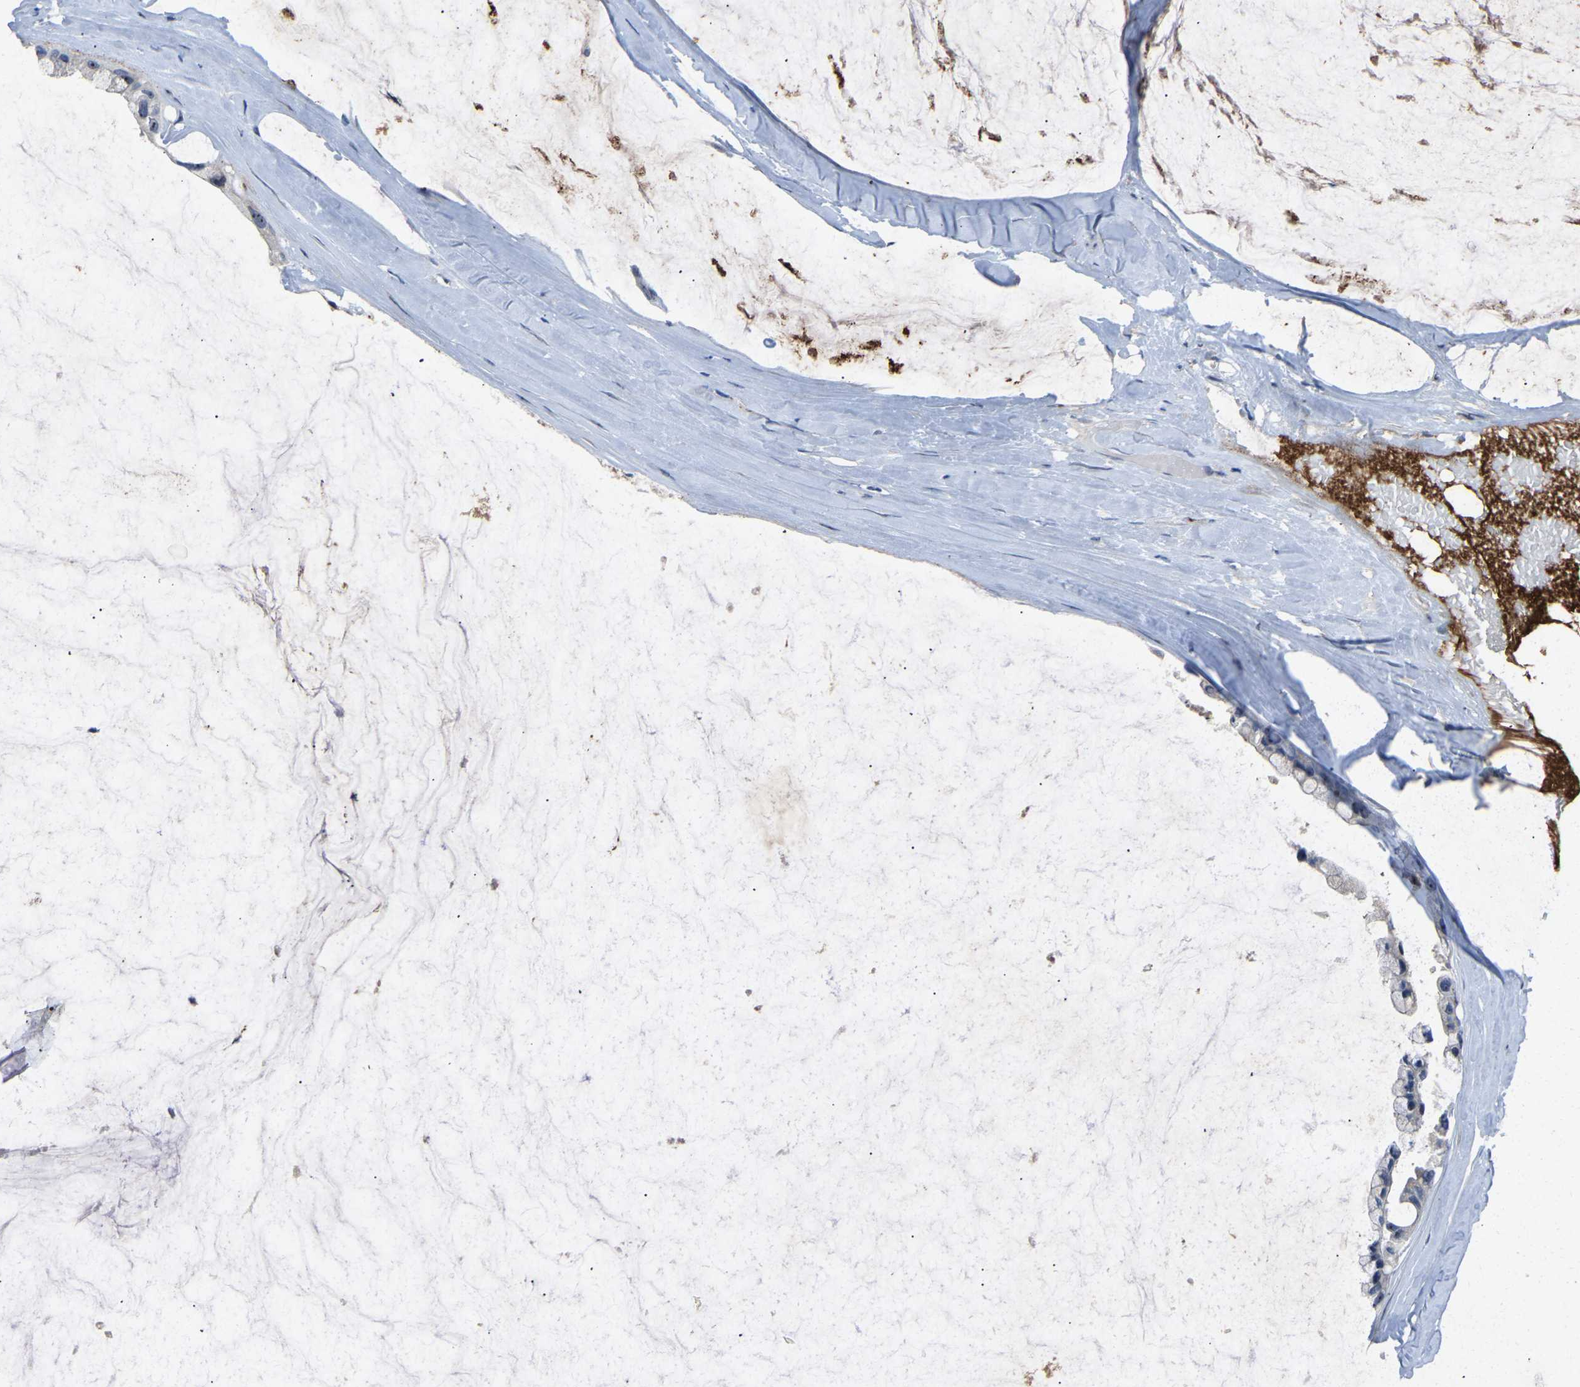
{"staining": {"intensity": "negative", "quantity": "none", "location": "none"}, "tissue": "ovarian cancer", "cell_type": "Tumor cells", "image_type": "cancer", "snomed": [{"axis": "morphology", "description": "Cystadenocarcinoma, mucinous, NOS"}, {"axis": "topography", "description": "Ovary"}], "caption": "DAB immunohistochemical staining of mucinous cystadenocarcinoma (ovarian) displays no significant positivity in tumor cells. (DAB IHC visualized using brightfield microscopy, high magnification).", "gene": "FHIT", "patient": {"sex": "female", "age": 39}}